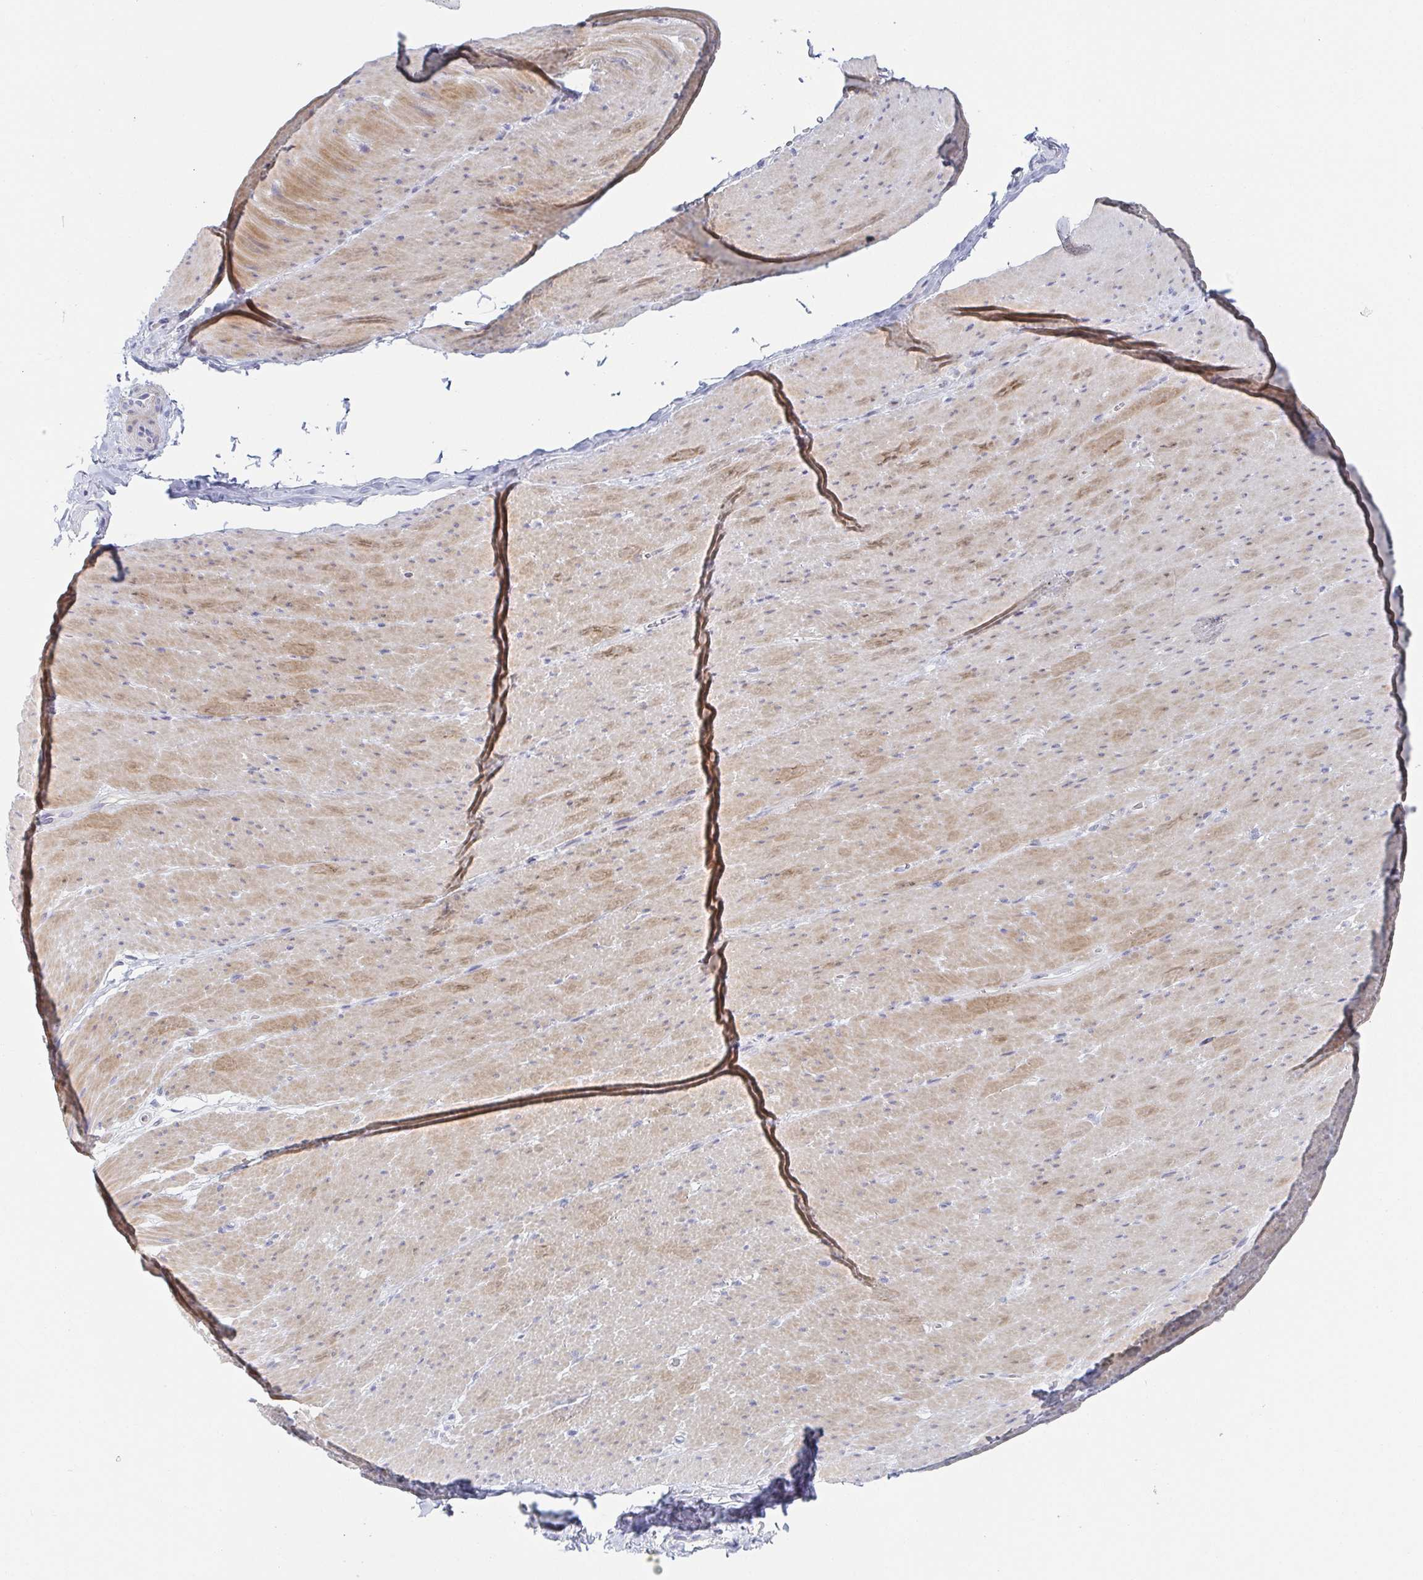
{"staining": {"intensity": "weak", "quantity": "25%-75%", "location": "cytoplasmic/membranous"}, "tissue": "smooth muscle", "cell_type": "Smooth muscle cells", "image_type": "normal", "snomed": [{"axis": "morphology", "description": "Normal tissue, NOS"}, {"axis": "topography", "description": "Smooth muscle"}, {"axis": "topography", "description": "Rectum"}], "caption": "DAB (3,3'-diaminobenzidine) immunohistochemical staining of unremarkable human smooth muscle displays weak cytoplasmic/membranous protein expression in approximately 25%-75% of smooth muscle cells.", "gene": "RHOV", "patient": {"sex": "male", "age": 53}}